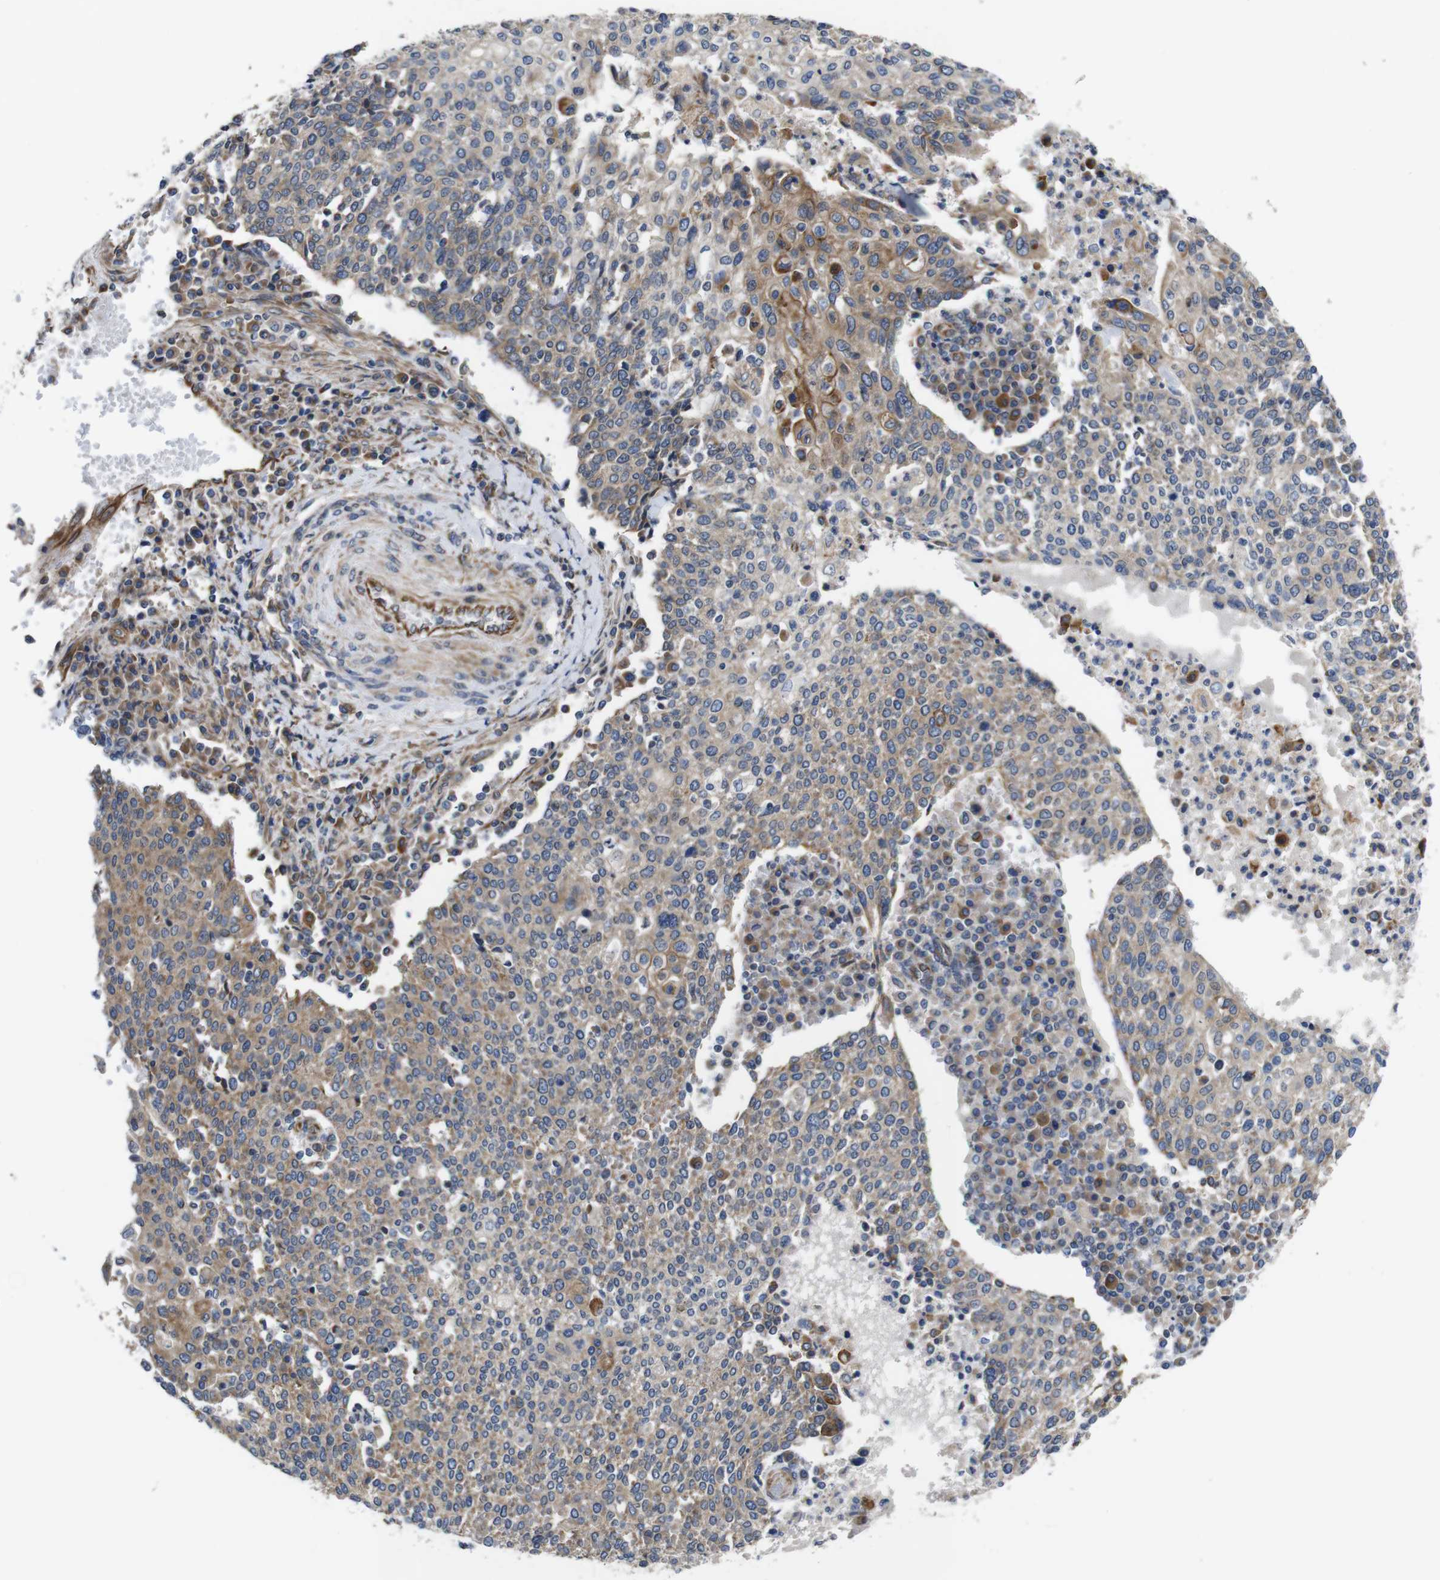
{"staining": {"intensity": "moderate", "quantity": ">75%", "location": "cytoplasmic/membranous"}, "tissue": "cervical cancer", "cell_type": "Tumor cells", "image_type": "cancer", "snomed": [{"axis": "morphology", "description": "Squamous cell carcinoma, NOS"}, {"axis": "topography", "description": "Cervix"}], "caption": "Protein staining of cervical cancer tissue displays moderate cytoplasmic/membranous expression in about >75% of tumor cells.", "gene": "POMK", "patient": {"sex": "female", "age": 40}}